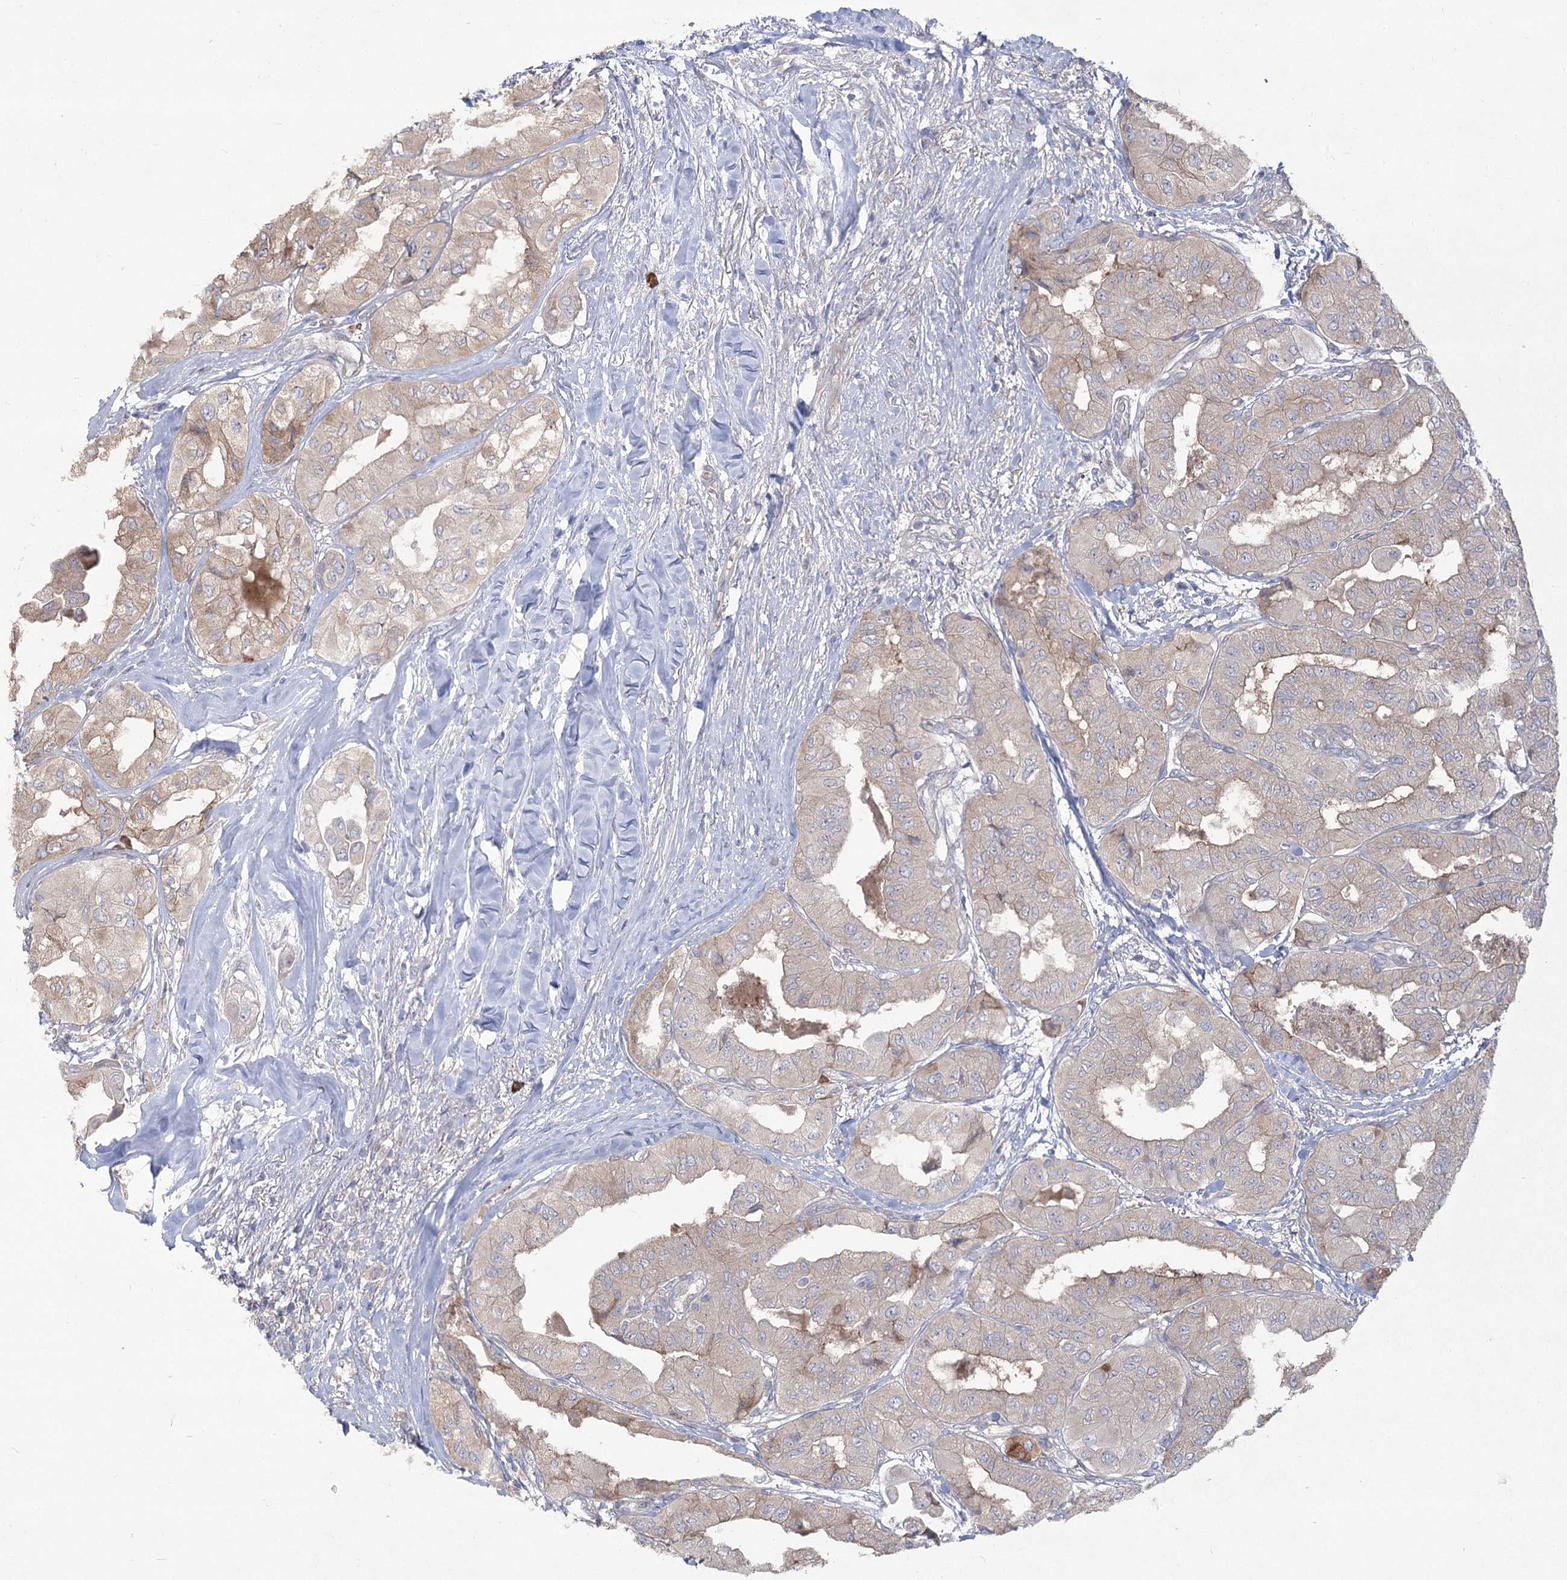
{"staining": {"intensity": "weak", "quantity": ">75%", "location": "cytoplasmic/membranous"}, "tissue": "thyroid cancer", "cell_type": "Tumor cells", "image_type": "cancer", "snomed": [{"axis": "morphology", "description": "Papillary adenocarcinoma, NOS"}, {"axis": "topography", "description": "Thyroid gland"}], "caption": "Thyroid papillary adenocarcinoma stained for a protein shows weak cytoplasmic/membranous positivity in tumor cells.", "gene": "CAMTA1", "patient": {"sex": "female", "age": 59}}